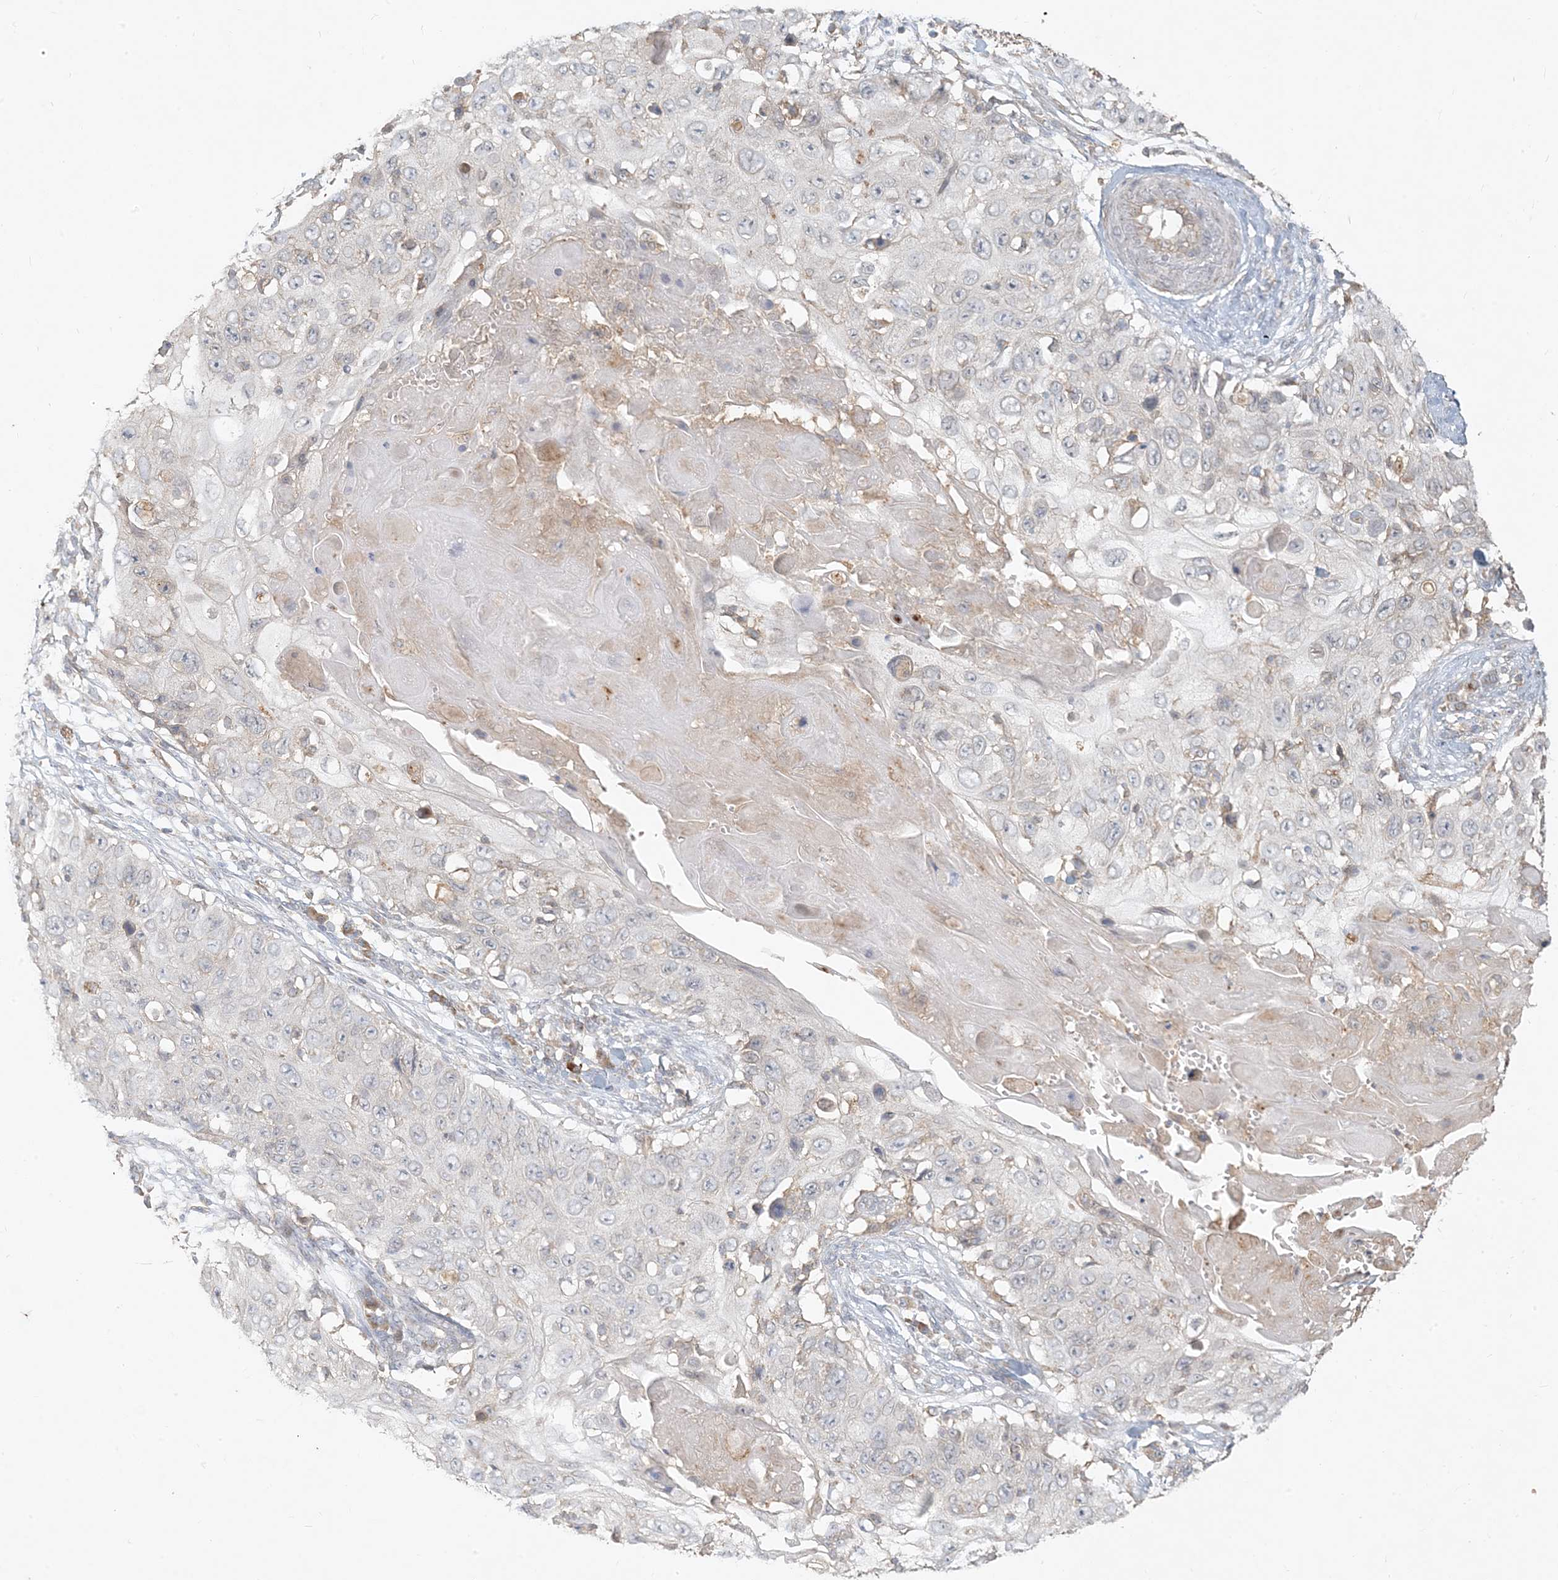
{"staining": {"intensity": "negative", "quantity": "none", "location": "none"}, "tissue": "skin cancer", "cell_type": "Tumor cells", "image_type": "cancer", "snomed": [{"axis": "morphology", "description": "Squamous cell carcinoma, NOS"}, {"axis": "topography", "description": "Skin"}], "caption": "Immunohistochemistry photomicrograph of human skin squamous cell carcinoma stained for a protein (brown), which reveals no positivity in tumor cells. (Stains: DAB immunohistochemistry with hematoxylin counter stain, Microscopy: brightfield microscopy at high magnification).", "gene": "MCOLN1", "patient": {"sex": "male", "age": 86}}